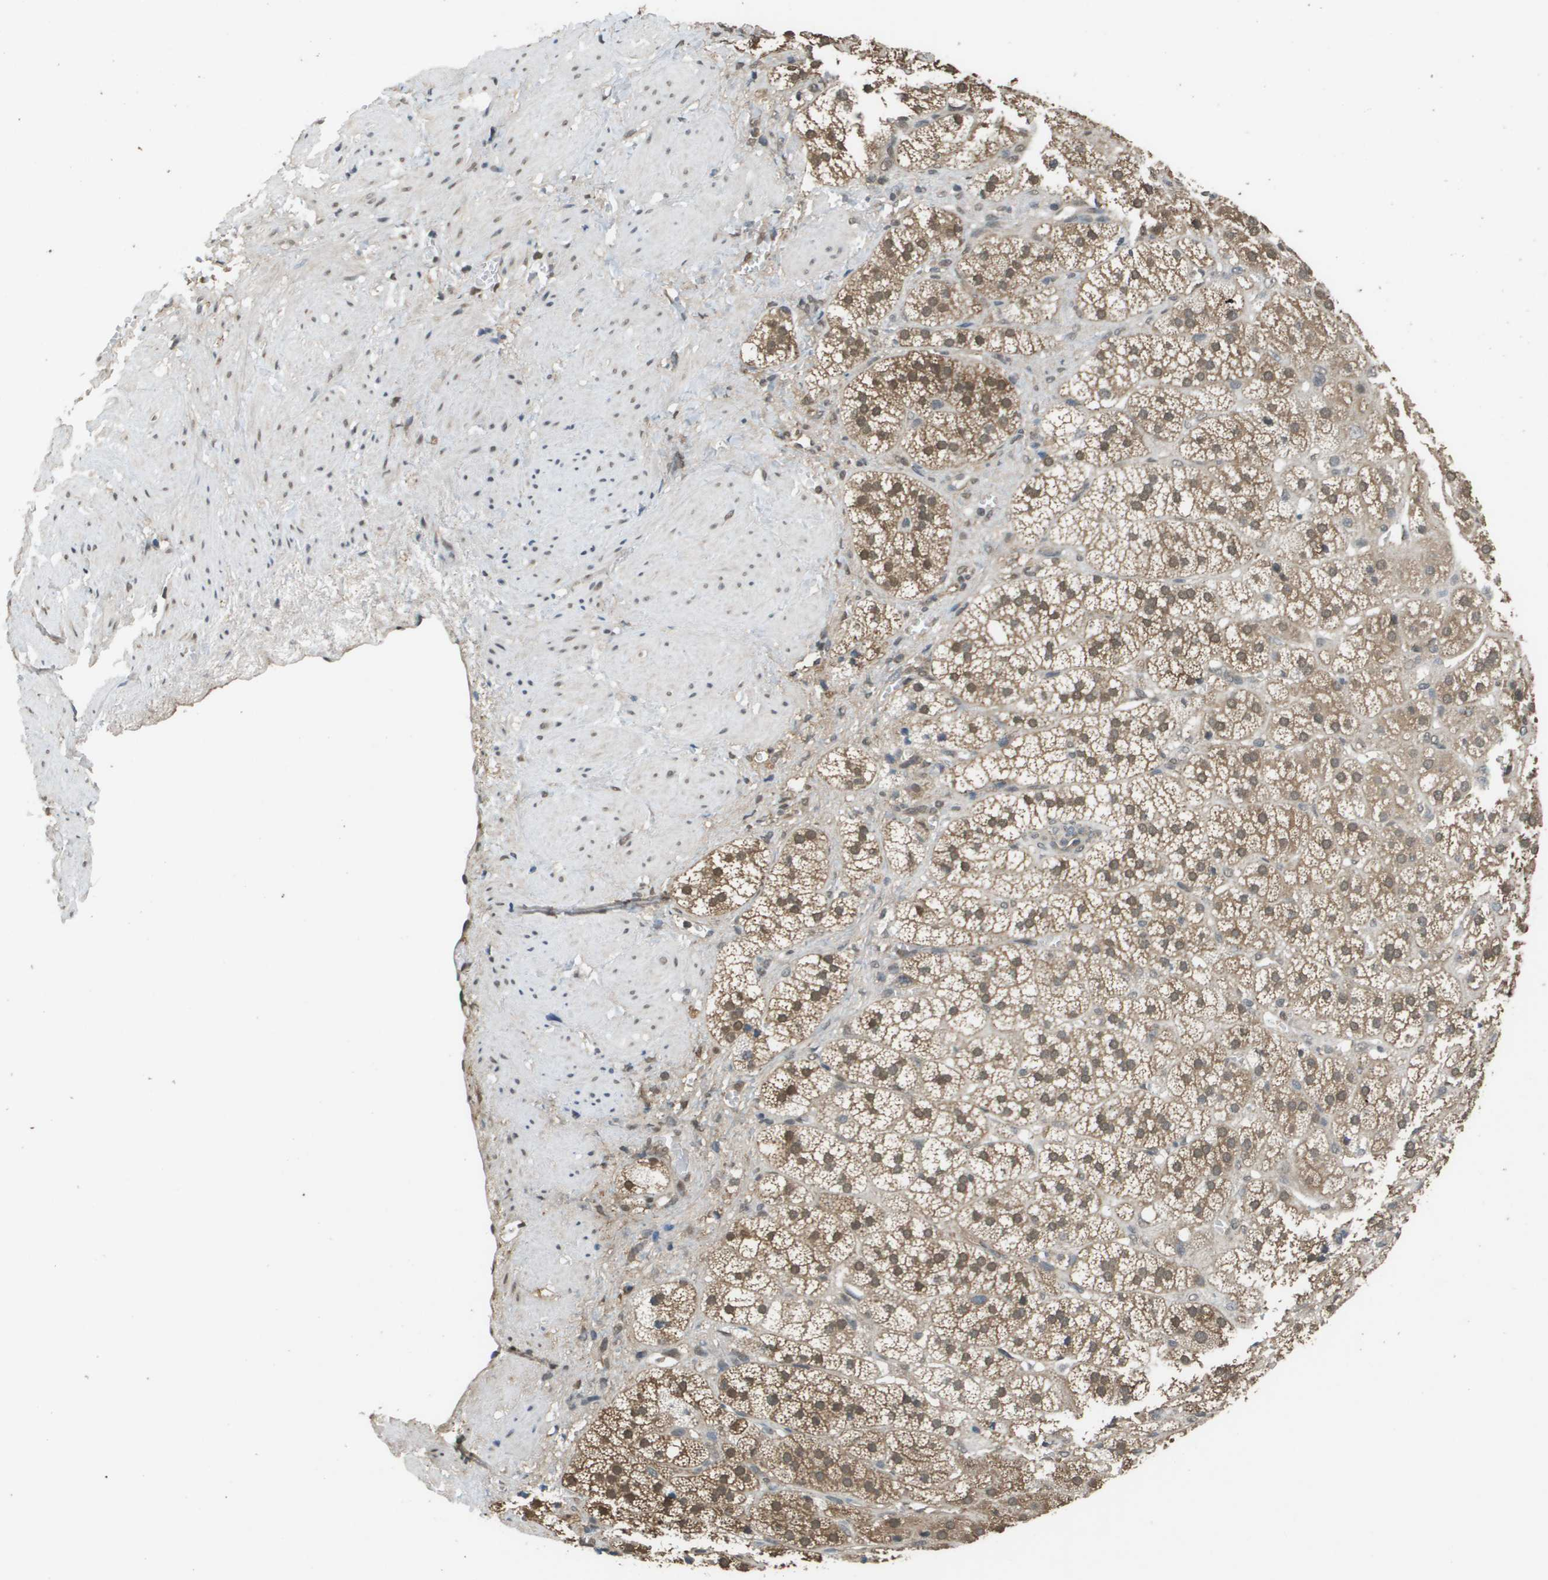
{"staining": {"intensity": "moderate", "quantity": ">75%", "location": "cytoplasmic/membranous,nuclear"}, "tissue": "adrenal gland", "cell_type": "Glandular cells", "image_type": "normal", "snomed": [{"axis": "morphology", "description": "Normal tissue, NOS"}, {"axis": "topography", "description": "Adrenal gland"}], "caption": "This image displays immunohistochemistry (IHC) staining of normal adrenal gland, with medium moderate cytoplasmic/membranous,nuclear positivity in approximately >75% of glandular cells.", "gene": "NDRG2", "patient": {"sex": "male", "age": 56}}